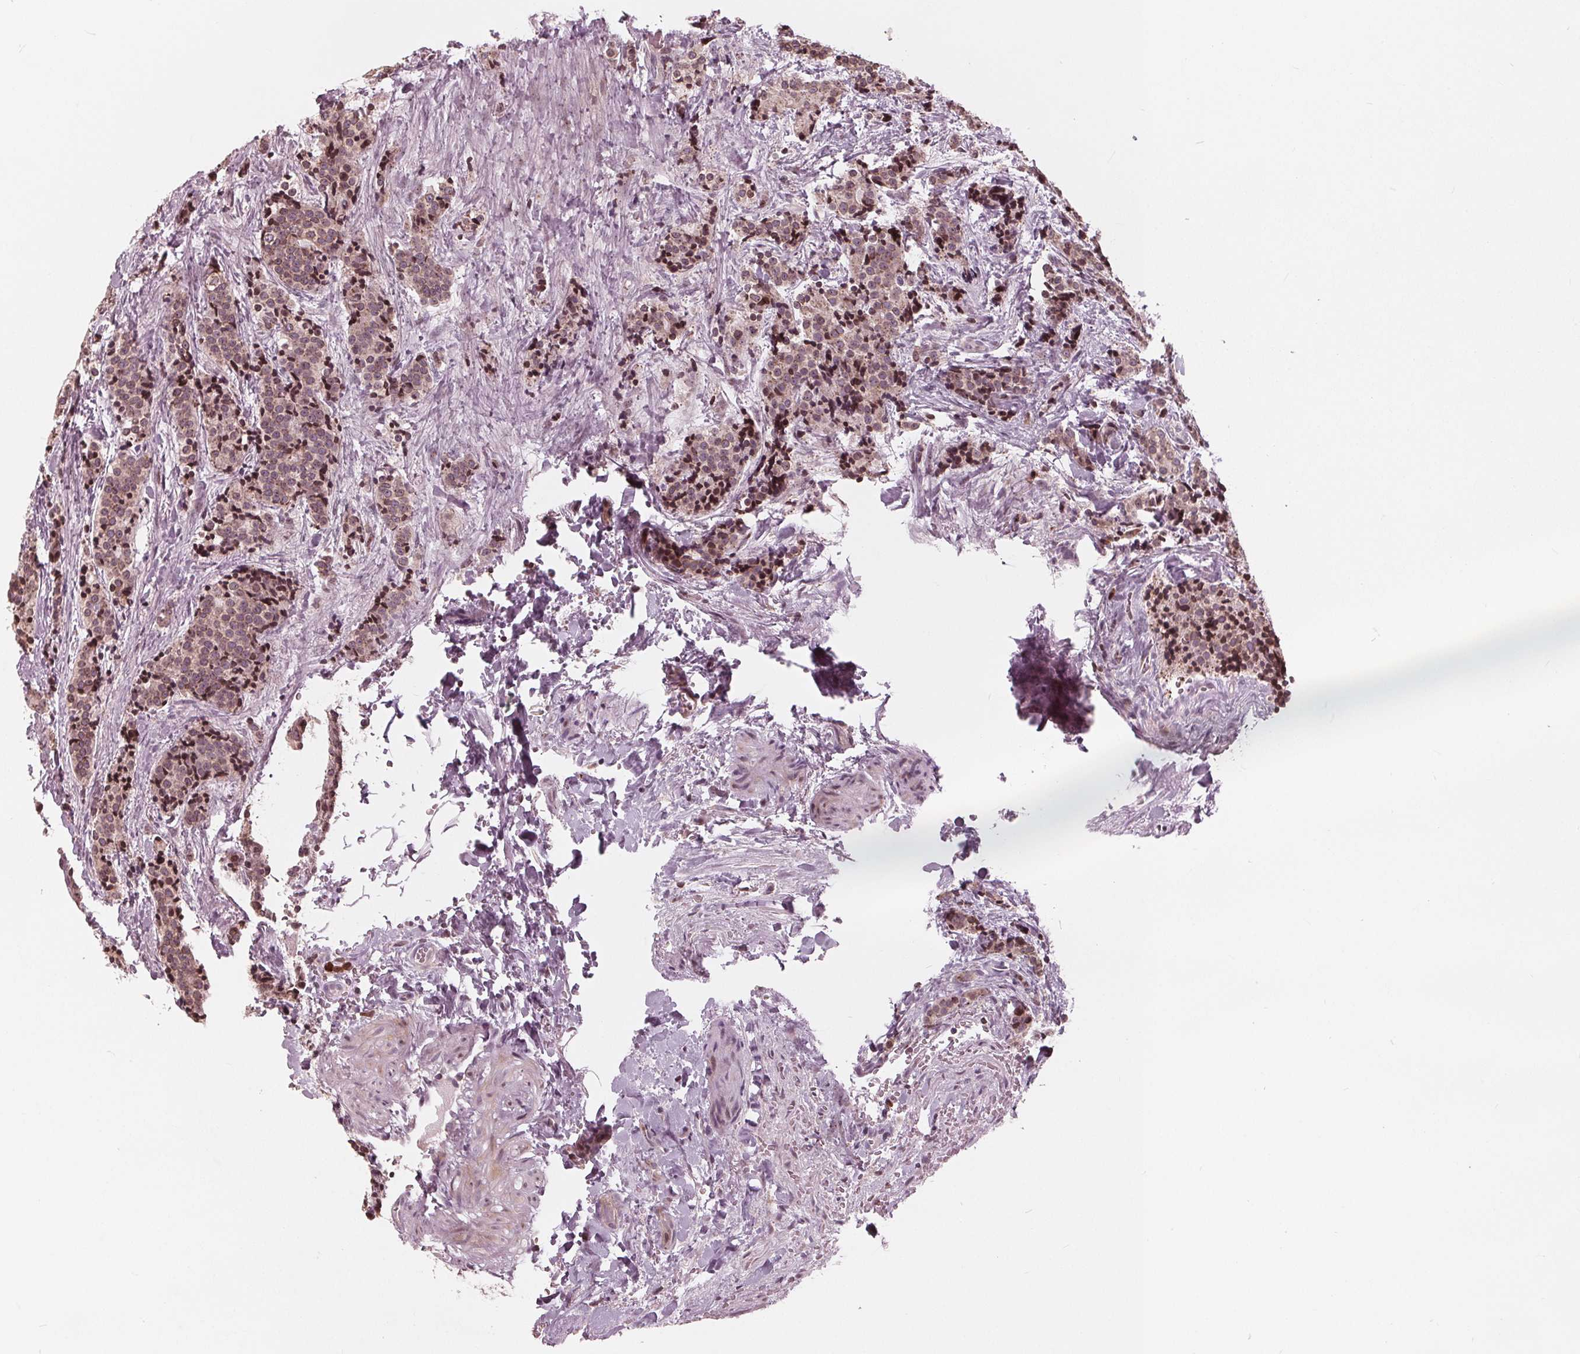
{"staining": {"intensity": "strong", "quantity": "25%-75%", "location": "nuclear"}, "tissue": "carcinoid", "cell_type": "Tumor cells", "image_type": "cancer", "snomed": [{"axis": "morphology", "description": "Carcinoid, malignant, NOS"}, {"axis": "topography", "description": "Small intestine"}], "caption": "There is high levels of strong nuclear expression in tumor cells of malignant carcinoid, as demonstrated by immunohistochemical staining (brown color).", "gene": "NUP210", "patient": {"sex": "female", "age": 73}}